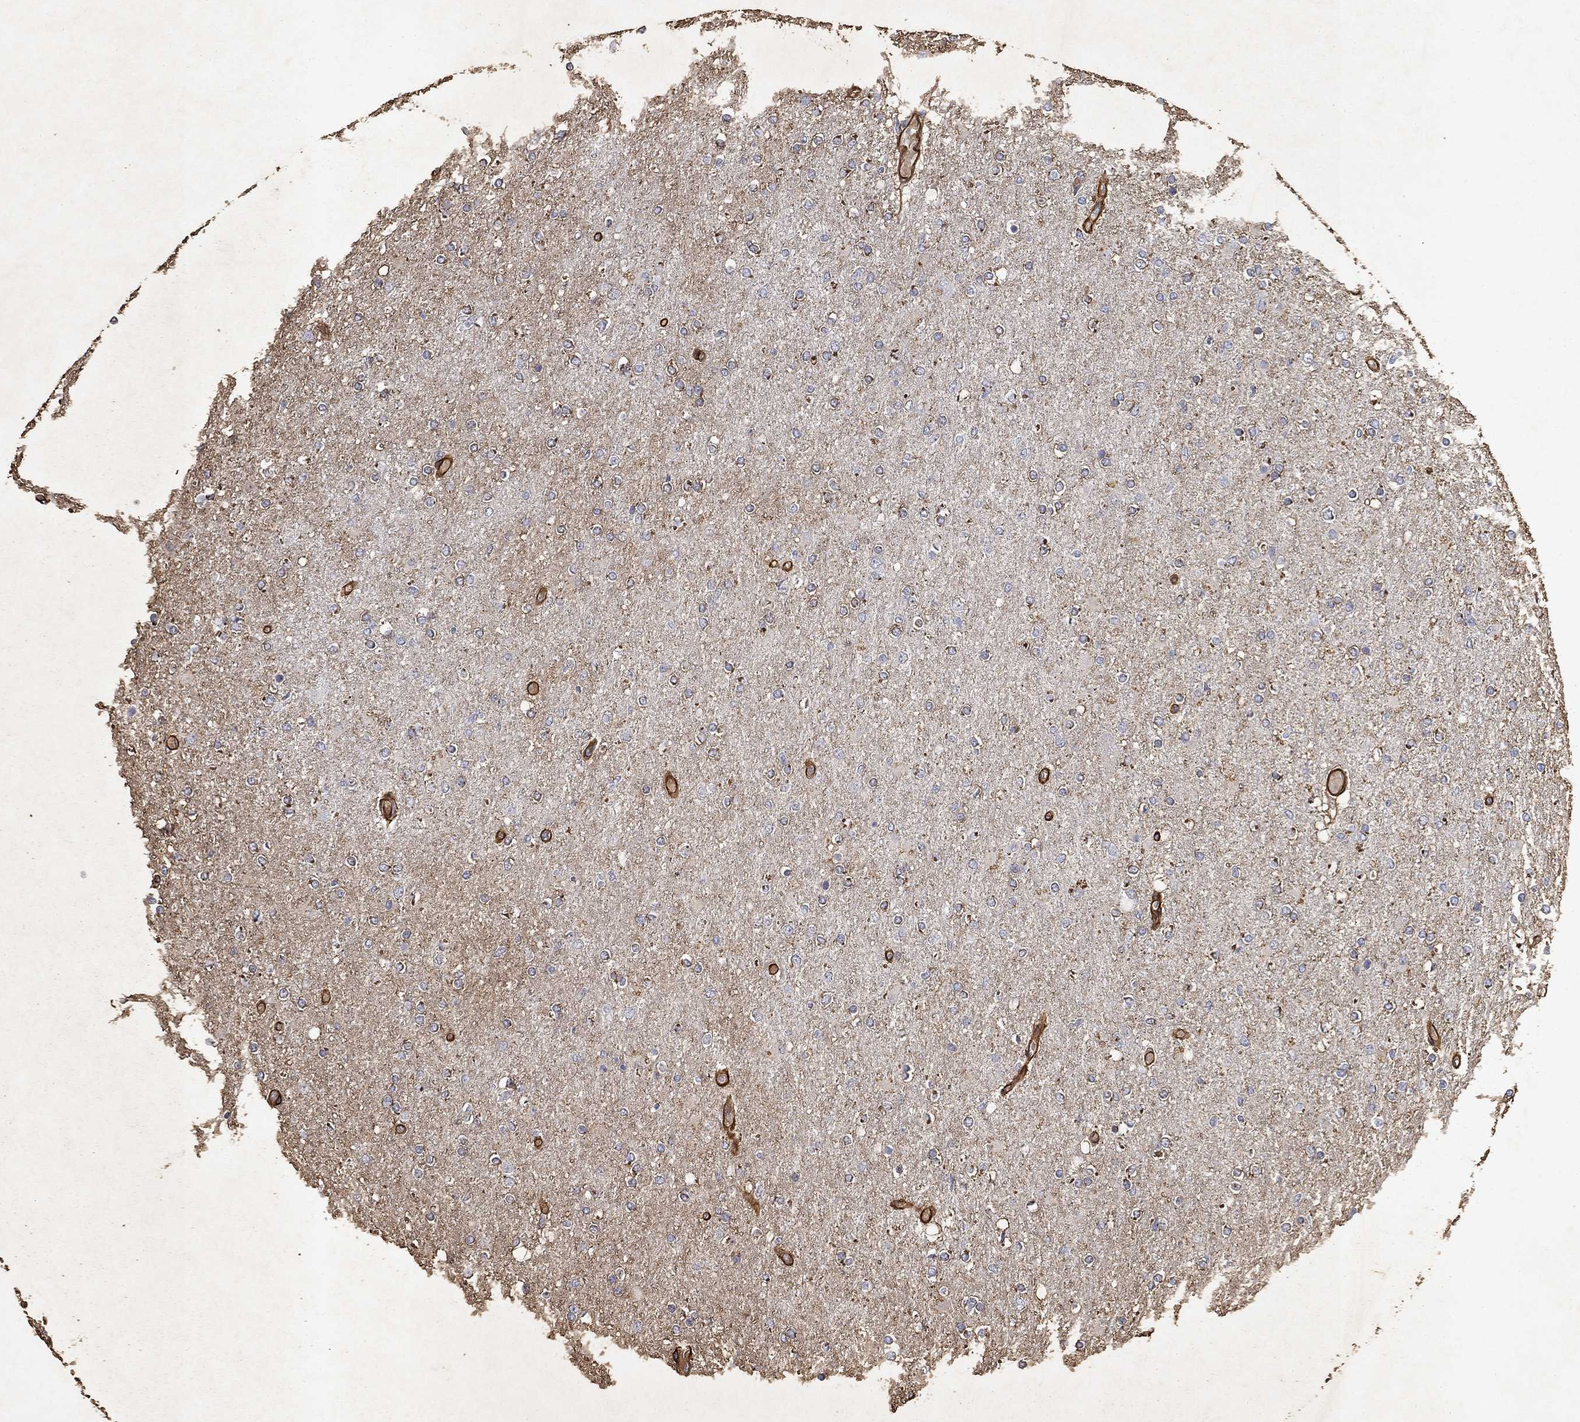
{"staining": {"intensity": "negative", "quantity": "none", "location": "none"}, "tissue": "glioma", "cell_type": "Tumor cells", "image_type": "cancer", "snomed": [{"axis": "morphology", "description": "Glioma, malignant, High grade"}, {"axis": "topography", "description": "Cerebral cortex"}], "caption": "A micrograph of malignant glioma (high-grade) stained for a protein shows no brown staining in tumor cells.", "gene": "COL4A2", "patient": {"sex": "male", "age": 70}}